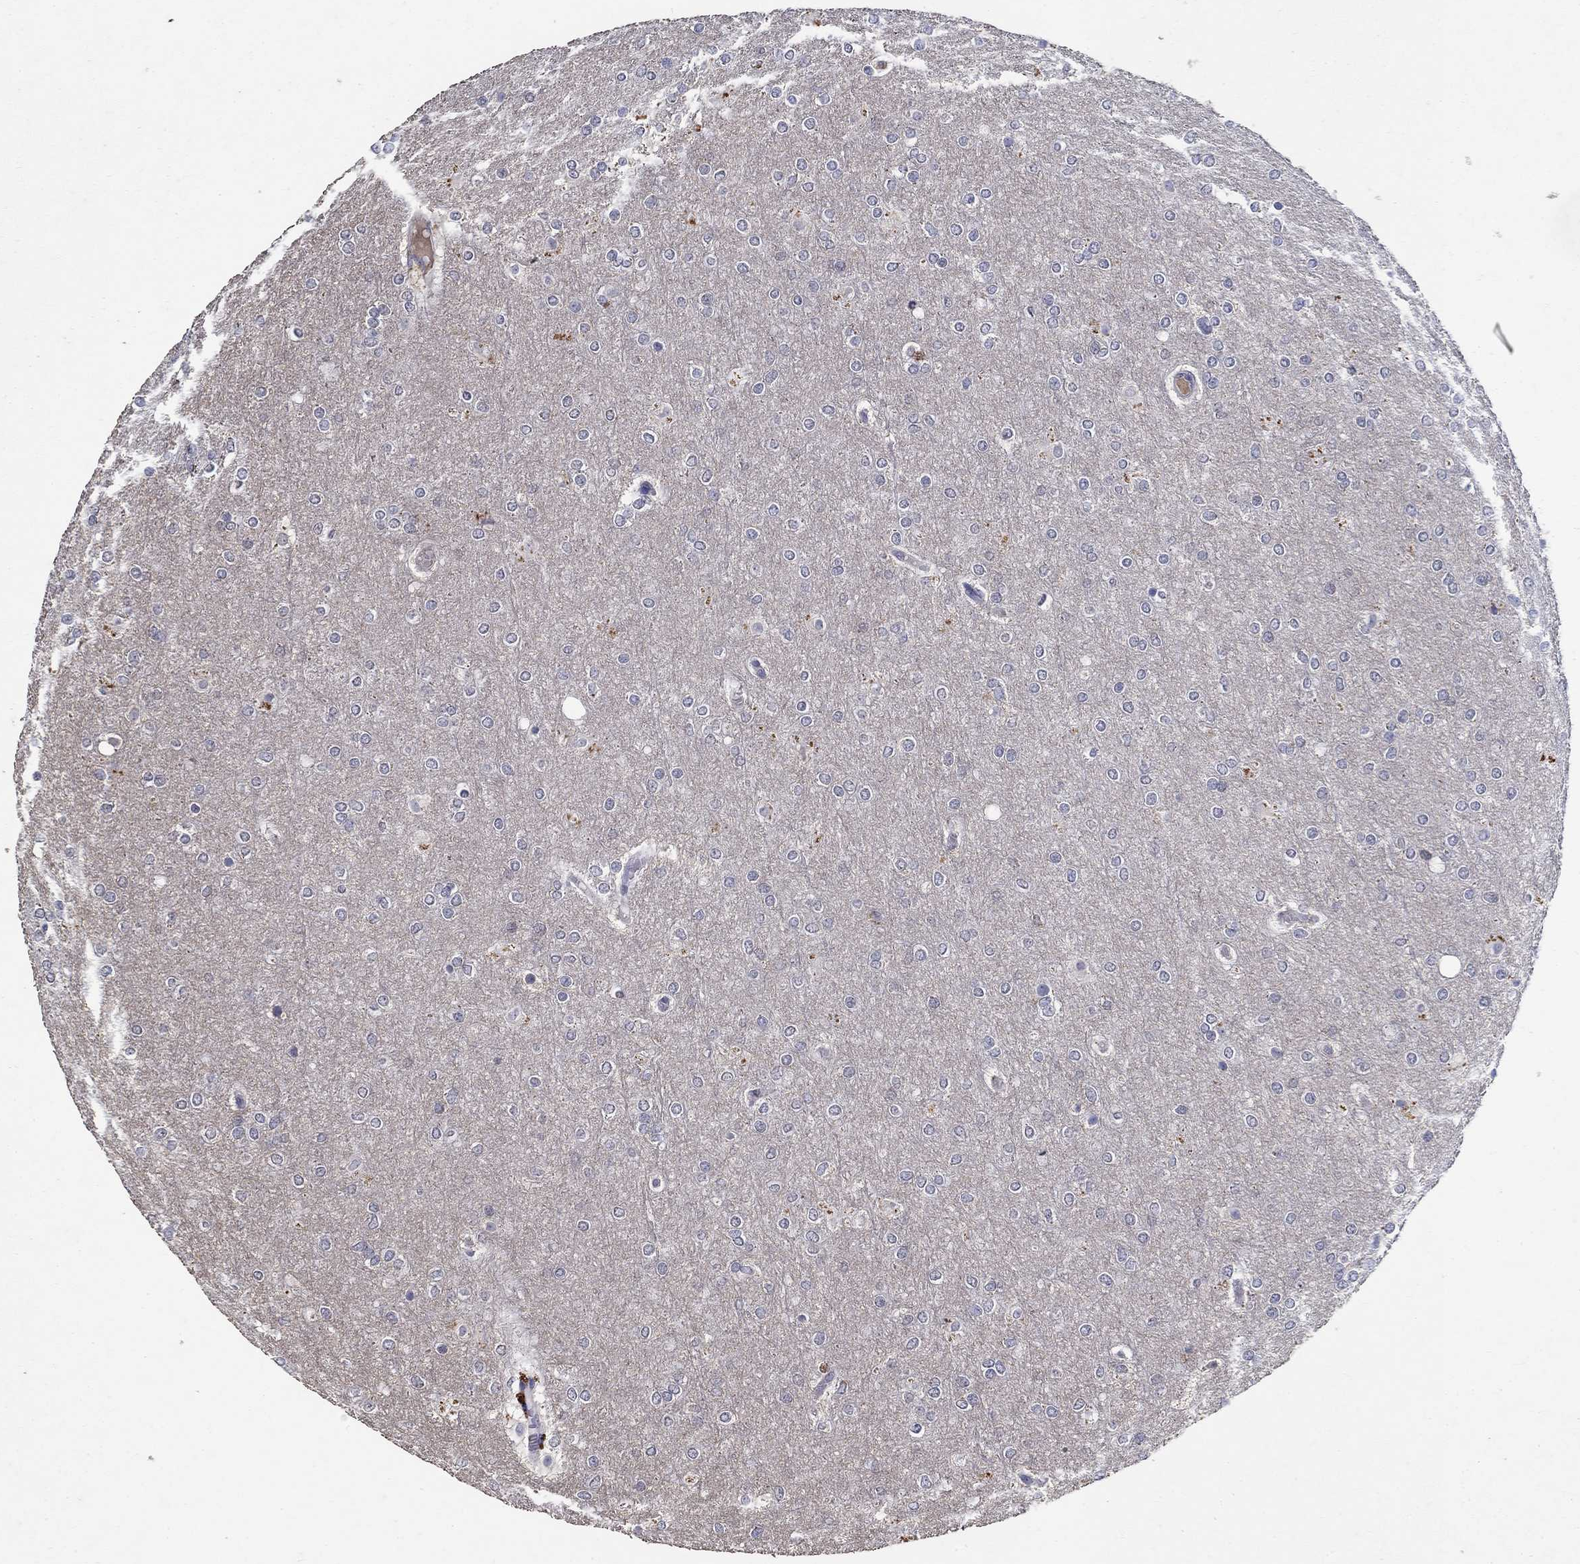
{"staining": {"intensity": "negative", "quantity": "none", "location": "none"}, "tissue": "glioma", "cell_type": "Tumor cells", "image_type": "cancer", "snomed": [{"axis": "morphology", "description": "Glioma, malignant, High grade"}, {"axis": "topography", "description": "Brain"}], "caption": "Immunohistochemistry of human malignant high-grade glioma displays no staining in tumor cells.", "gene": "PROZ", "patient": {"sex": "female", "age": 61}}